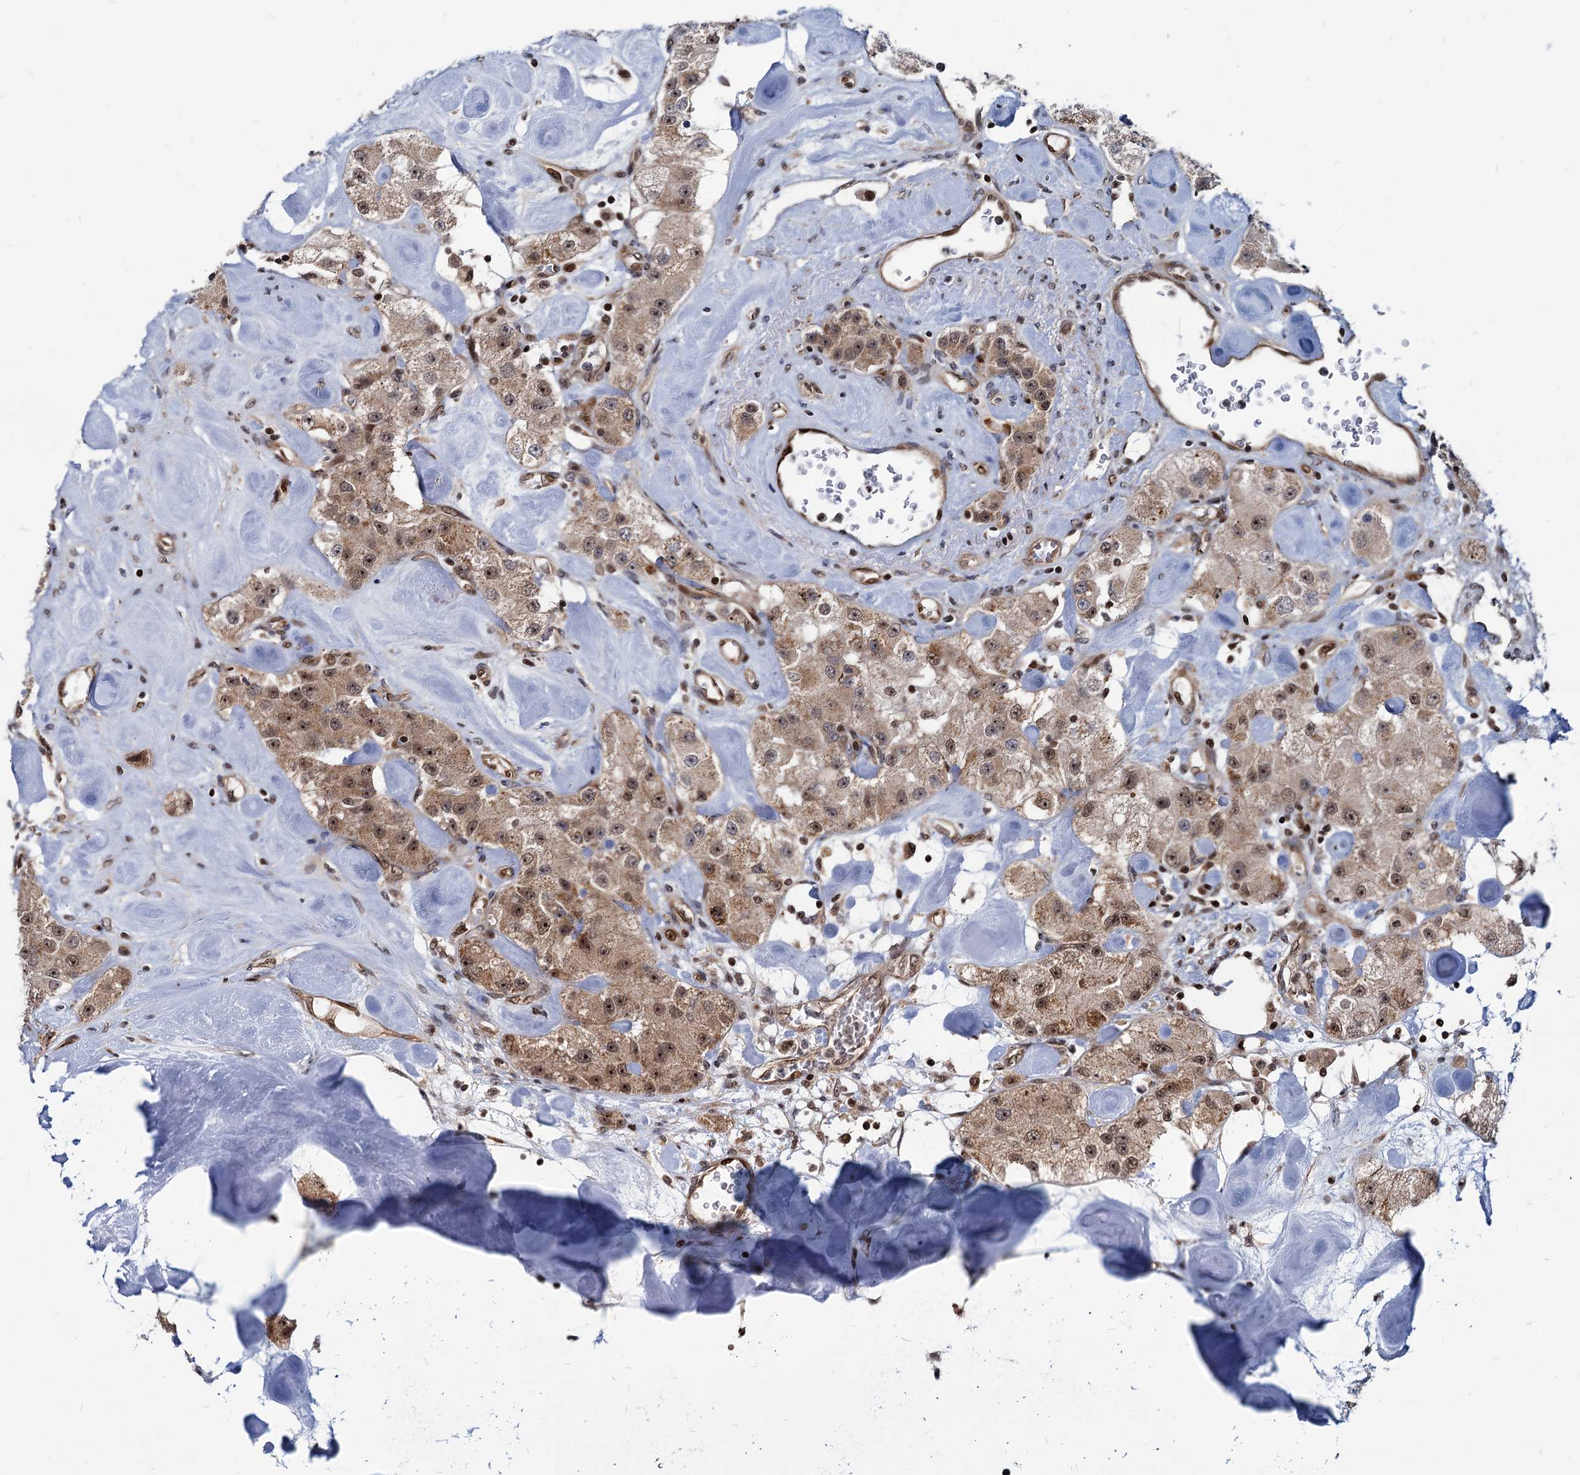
{"staining": {"intensity": "moderate", "quantity": ">75%", "location": "cytoplasmic/membranous,nuclear"}, "tissue": "carcinoid", "cell_type": "Tumor cells", "image_type": "cancer", "snomed": [{"axis": "morphology", "description": "Carcinoid, malignant, NOS"}, {"axis": "topography", "description": "Pancreas"}], "caption": "There is medium levels of moderate cytoplasmic/membranous and nuclear expression in tumor cells of carcinoid, as demonstrated by immunohistochemical staining (brown color).", "gene": "UBLCP1", "patient": {"sex": "male", "age": 41}}